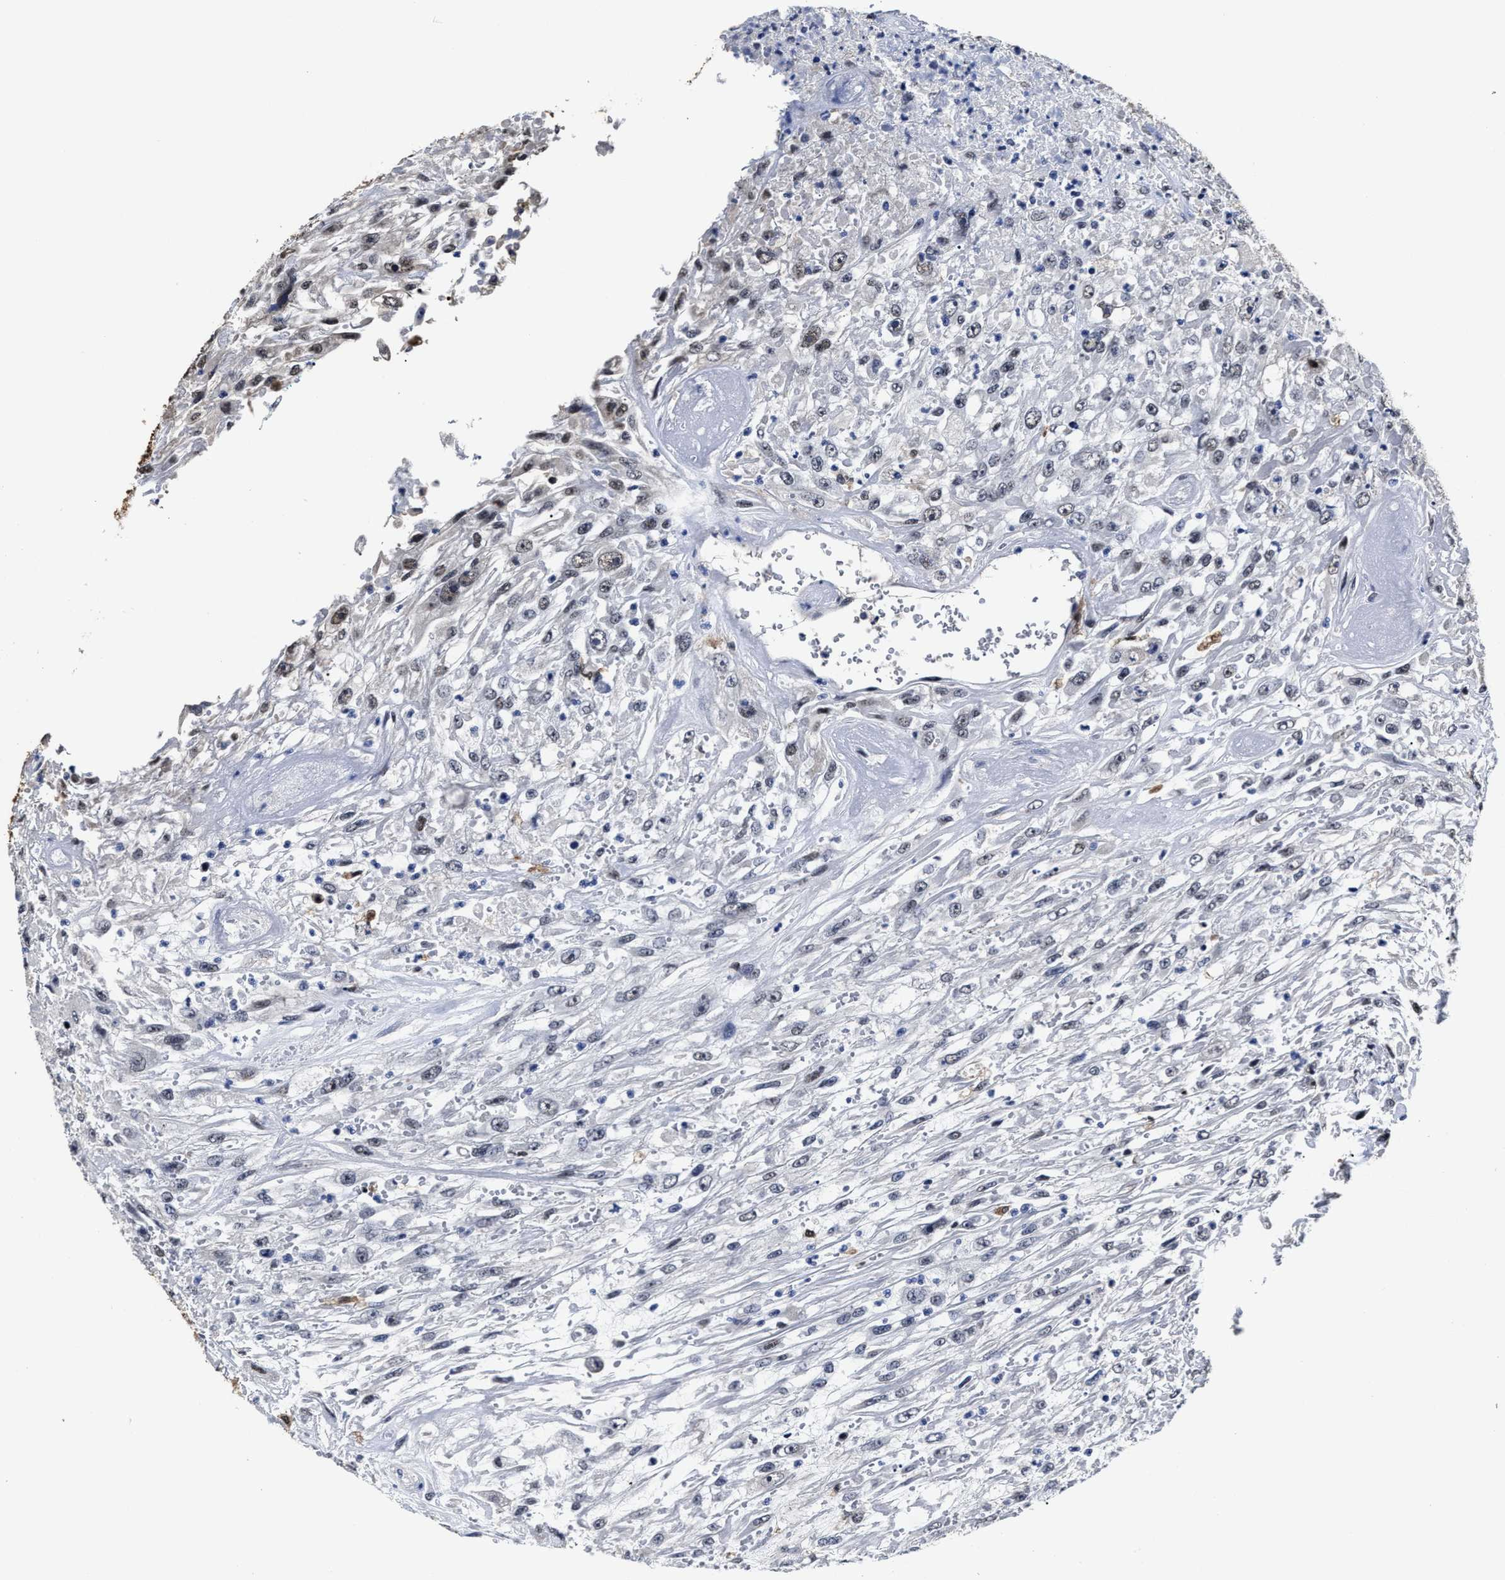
{"staining": {"intensity": "negative", "quantity": "none", "location": "none"}, "tissue": "urothelial cancer", "cell_type": "Tumor cells", "image_type": "cancer", "snomed": [{"axis": "morphology", "description": "Urothelial carcinoma, High grade"}, {"axis": "topography", "description": "Urinary bladder"}], "caption": "Protein analysis of urothelial cancer reveals no significant expression in tumor cells. Brightfield microscopy of immunohistochemistry stained with DAB (3,3'-diaminobenzidine) (brown) and hematoxylin (blue), captured at high magnification.", "gene": "PRPF4B", "patient": {"sex": "male", "age": 46}}